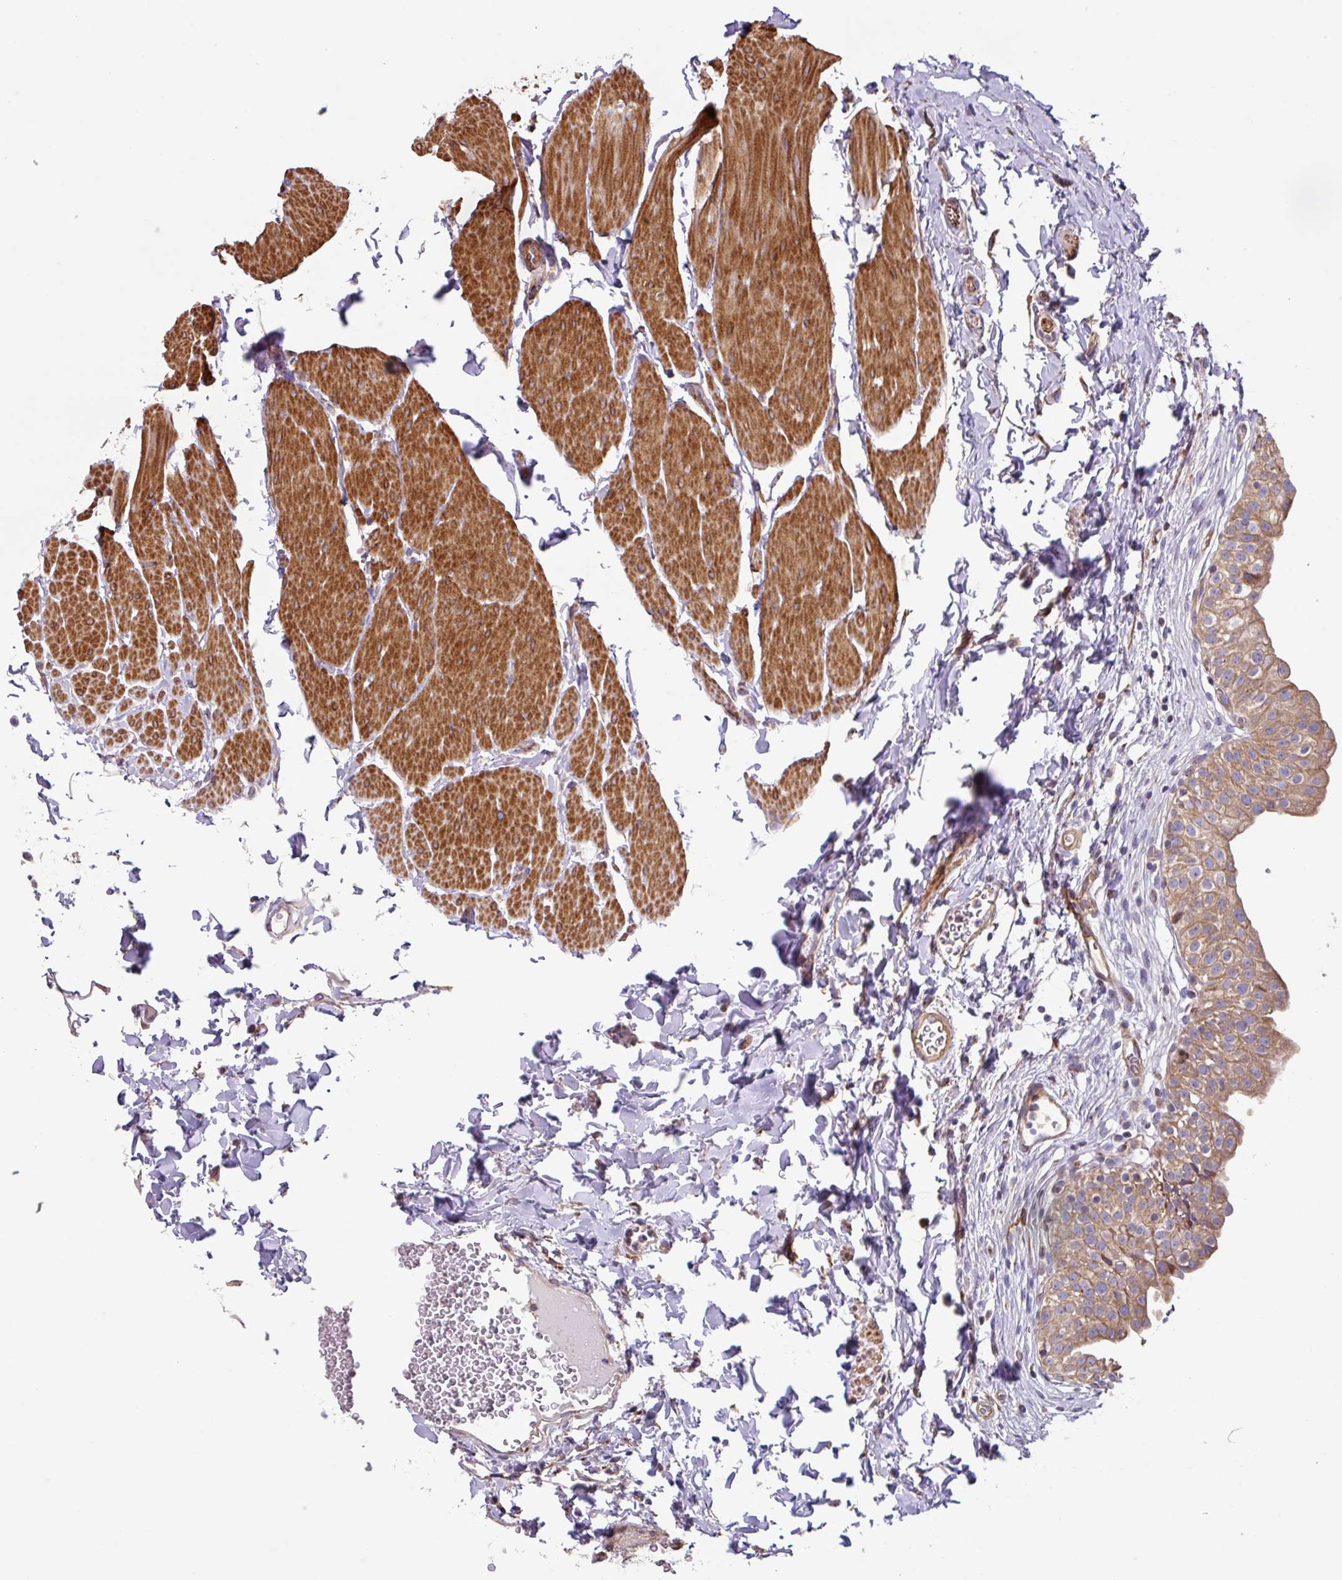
{"staining": {"intensity": "moderate", "quantity": ">75%", "location": "cytoplasmic/membranous"}, "tissue": "urinary bladder", "cell_type": "Urothelial cells", "image_type": "normal", "snomed": [{"axis": "morphology", "description": "Normal tissue, NOS"}, {"axis": "topography", "description": "Urinary bladder"}, {"axis": "topography", "description": "Peripheral nerve tissue"}], "caption": "Immunohistochemical staining of unremarkable urinary bladder displays >75% levels of moderate cytoplasmic/membranous protein positivity in about >75% of urothelial cells. (DAB (3,3'-diaminobenzidine) = brown stain, brightfield microscopy at high magnification).", "gene": "MRRF", "patient": {"sex": "male", "age": 55}}